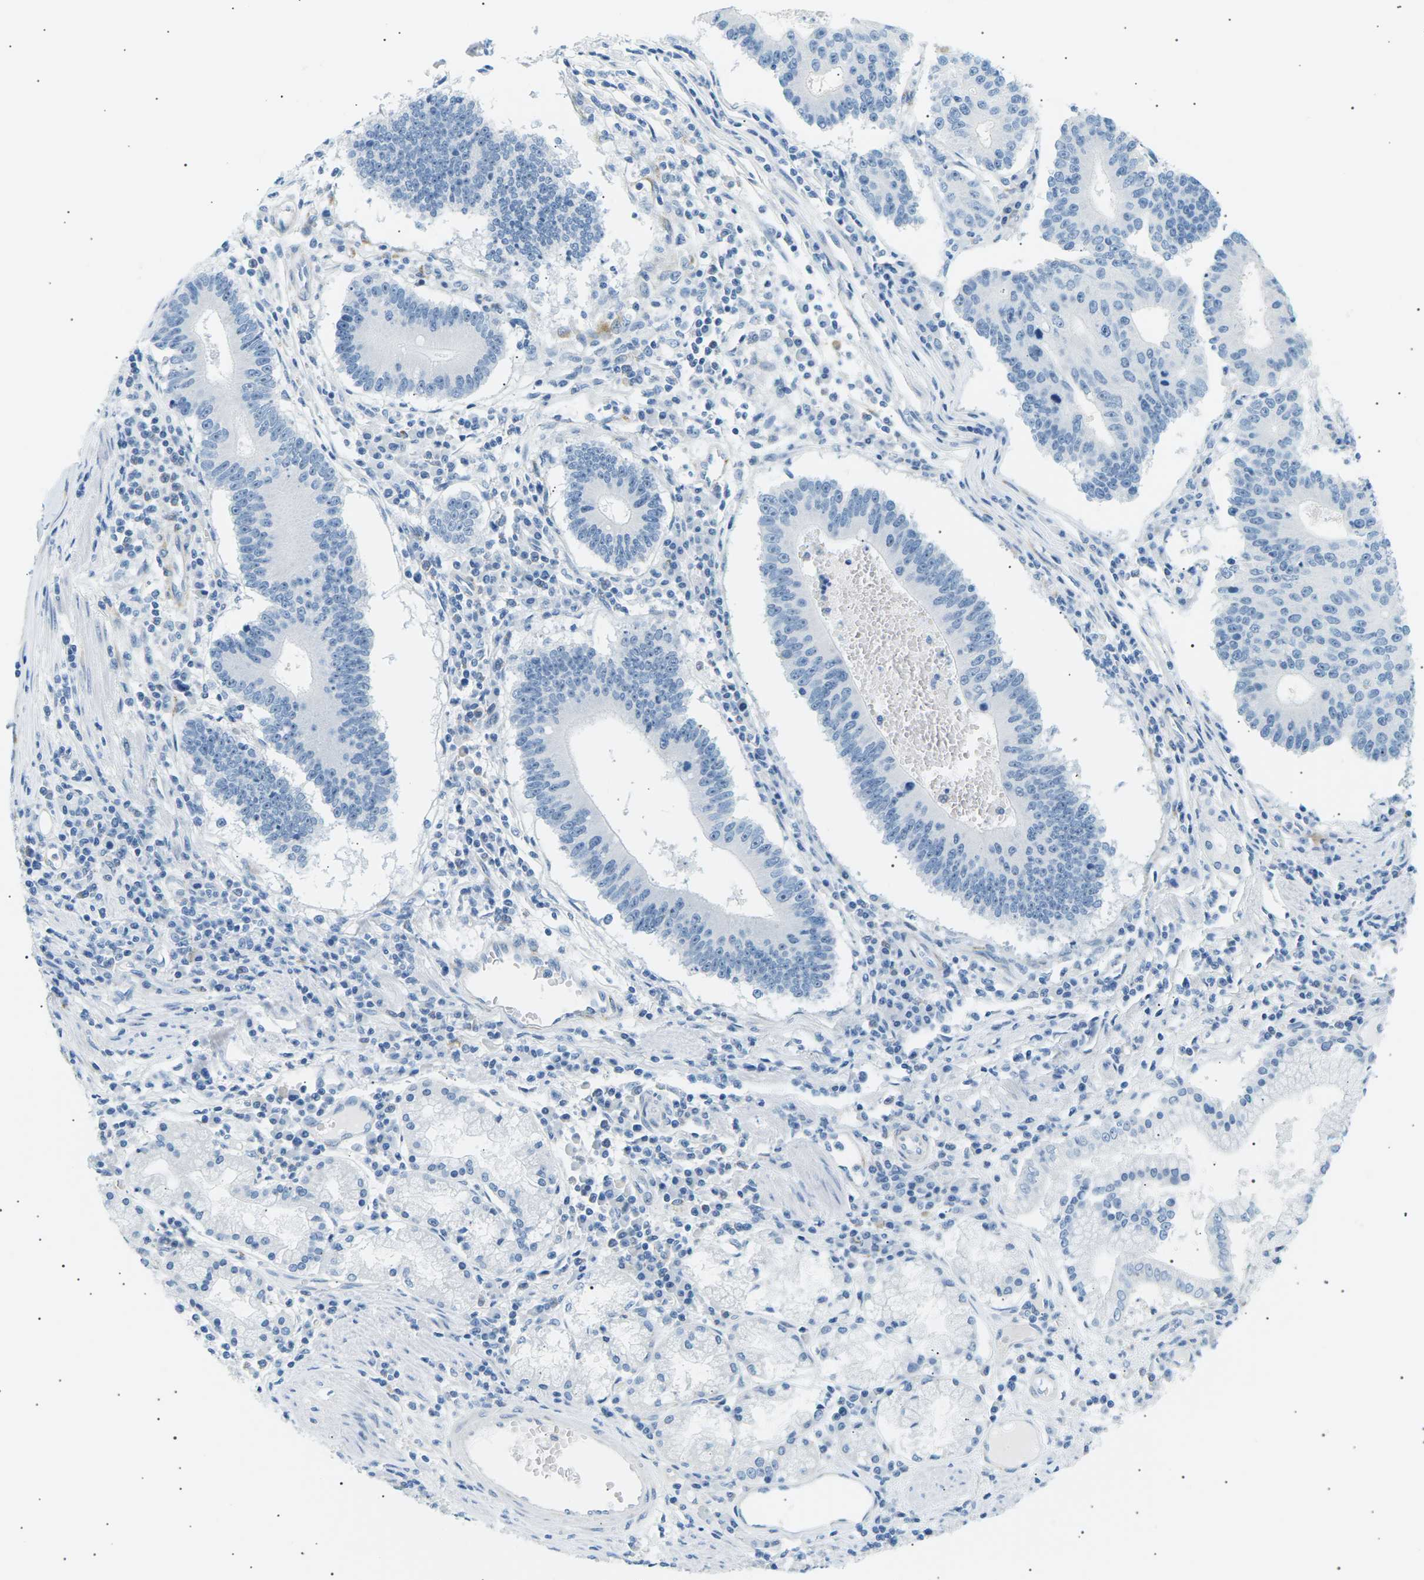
{"staining": {"intensity": "negative", "quantity": "none", "location": "none"}, "tissue": "stomach cancer", "cell_type": "Tumor cells", "image_type": "cancer", "snomed": [{"axis": "morphology", "description": "Adenocarcinoma, NOS"}, {"axis": "topography", "description": "Stomach"}], "caption": "High magnification brightfield microscopy of adenocarcinoma (stomach) stained with DAB (3,3'-diaminobenzidine) (brown) and counterstained with hematoxylin (blue): tumor cells show no significant staining.", "gene": "SEPTIN5", "patient": {"sex": "male", "age": 59}}